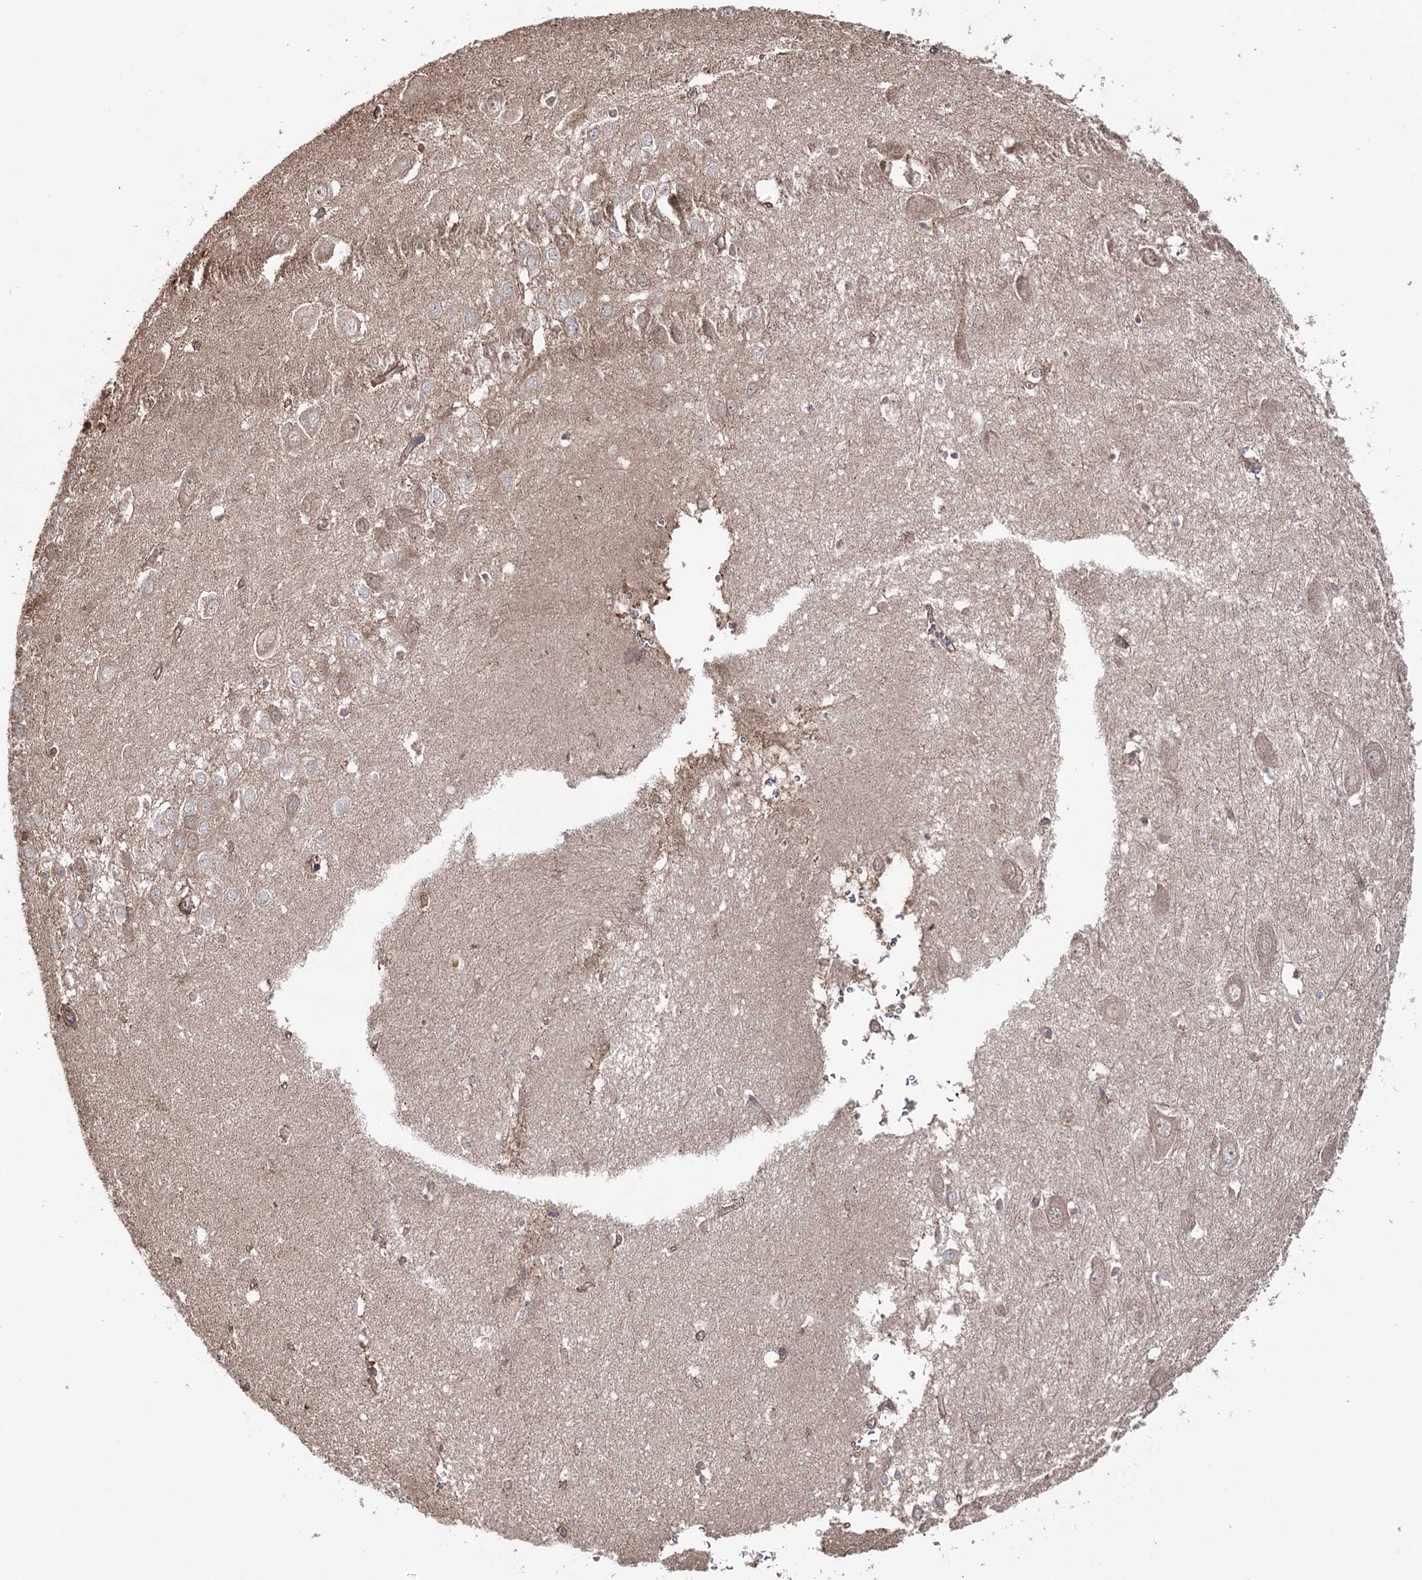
{"staining": {"intensity": "weak", "quantity": "<25%", "location": "cytoplasmic/membranous"}, "tissue": "hippocampus", "cell_type": "Glial cells", "image_type": "normal", "snomed": [{"axis": "morphology", "description": "Normal tissue, NOS"}, {"axis": "topography", "description": "Hippocampus"}], "caption": "DAB (3,3'-diaminobenzidine) immunohistochemical staining of unremarkable human hippocampus shows no significant staining in glial cells.", "gene": "LARS2", "patient": {"sex": "female", "age": 64}}